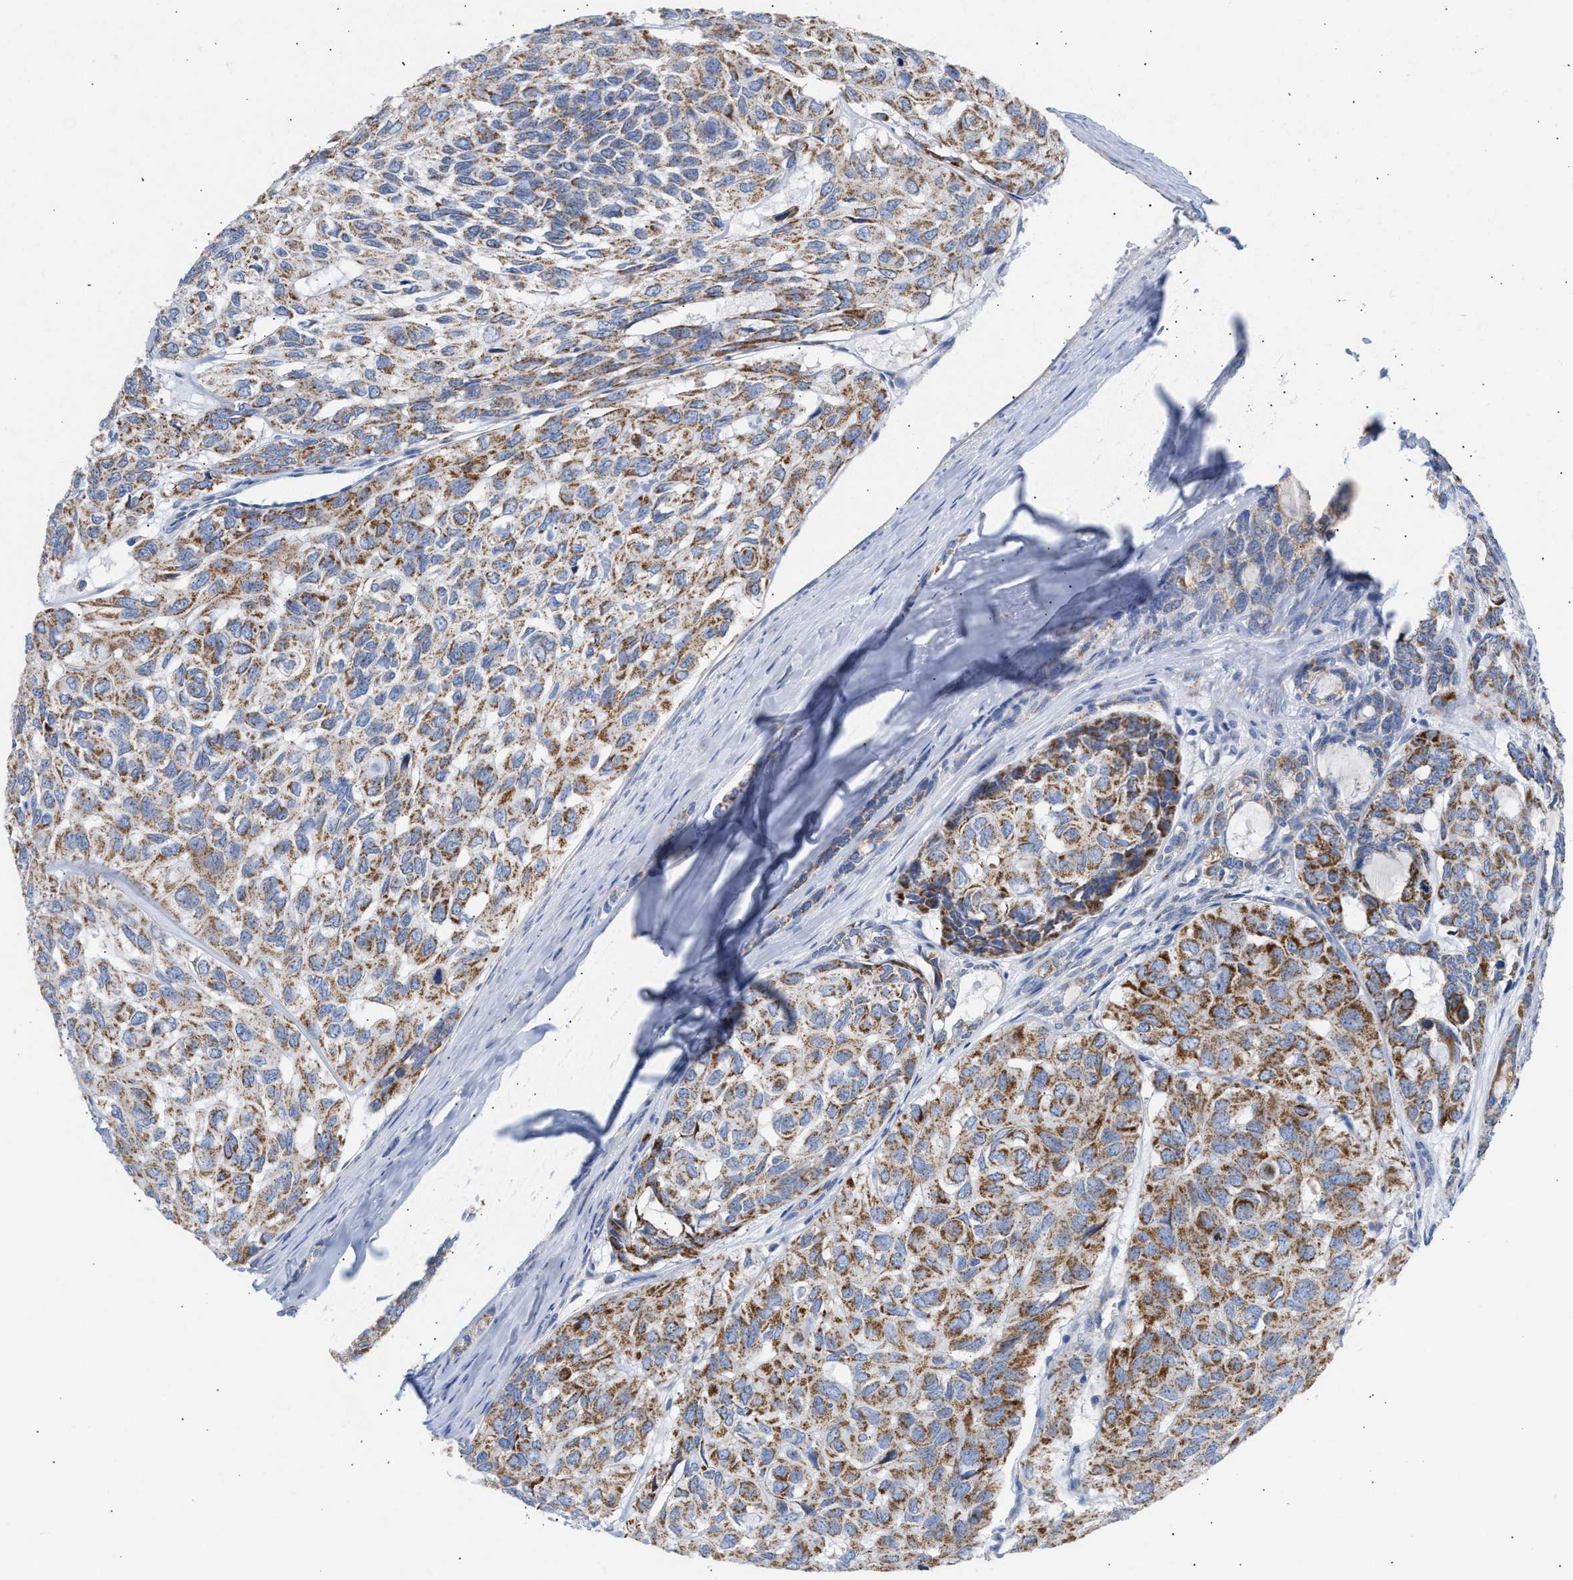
{"staining": {"intensity": "moderate", "quantity": ">75%", "location": "cytoplasmic/membranous"}, "tissue": "head and neck cancer", "cell_type": "Tumor cells", "image_type": "cancer", "snomed": [{"axis": "morphology", "description": "Adenocarcinoma, NOS"}, {"axis": "topography", "description": "Salivary gland, NOS"}, {"axis": "topography", "description": "Head-Neck"}], "caption": "There is medium levels of moderate cytoplasmic/membranous expression in tumor cells of head and neck adenocarcinoma, as demonstrated by immunohistochemical staining (brown color).", "gene": "ACOT13", "patient": {"sex": "female", "age": 76}}